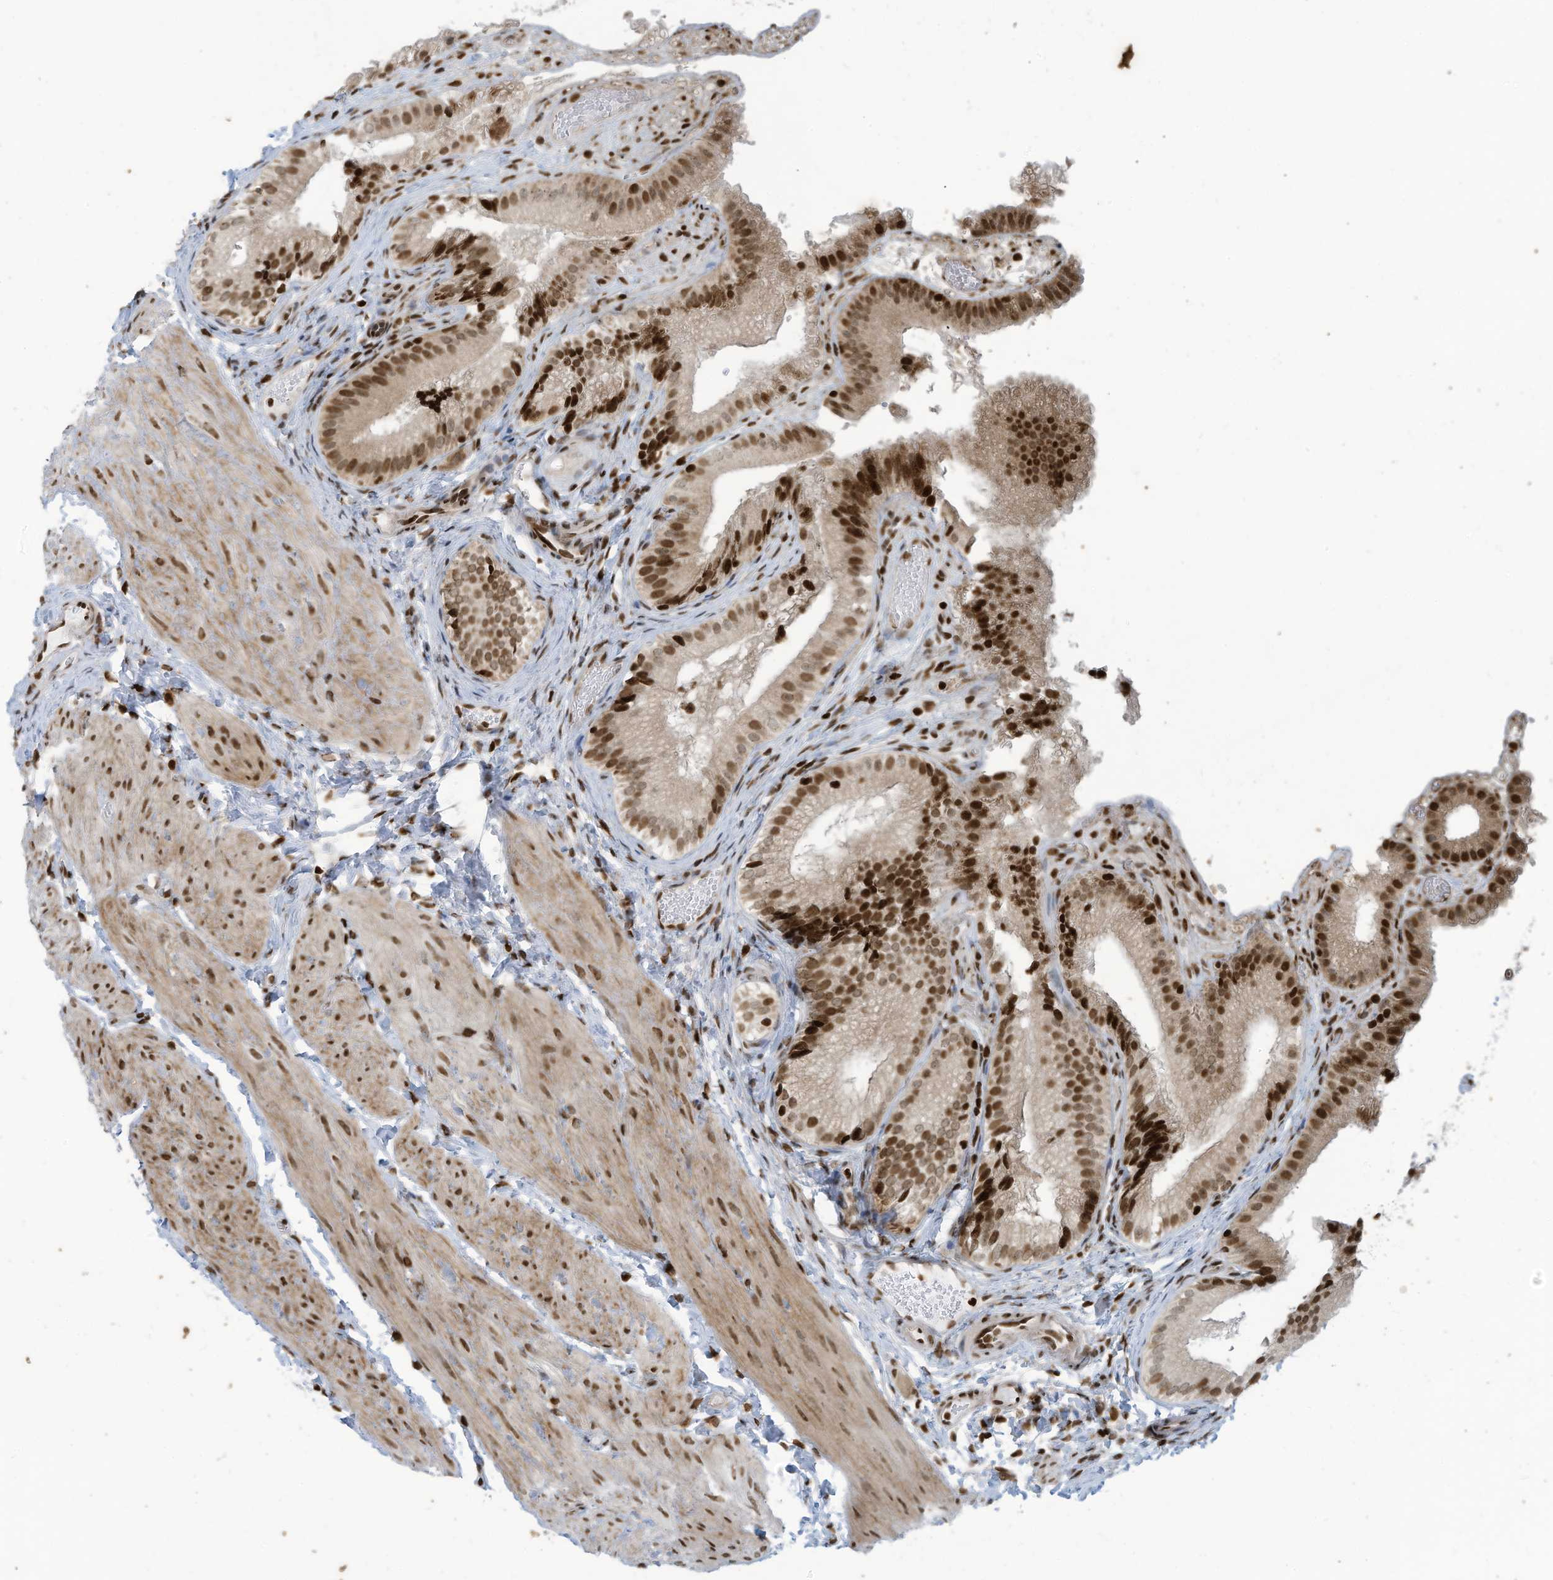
{"staining": {"intensity": "strong", "quantity": ">75%", "location": "nuclear"}, "tissue": "gallbladder", "cell_type": "Glandular cells", "image_type": "normal", "snomed": [{"axis": "morphology", "description": "Normal tissue, NOS"}, {"axis": "topography", "description": "Gallbladder"}], "caption": "Immunohistochemical staining of normal human gallbladder shows >75% levels of strong nuclear protein staining in approximately >75% of glandular cells. (Stains: DAB (3,3'-diaminobenzidine) in brown, nuclei in blue, Microscopy: brightfield microscopy at high magnification).", "gene": "ADI1", "patient": {"sex": "female", "age": 30}}